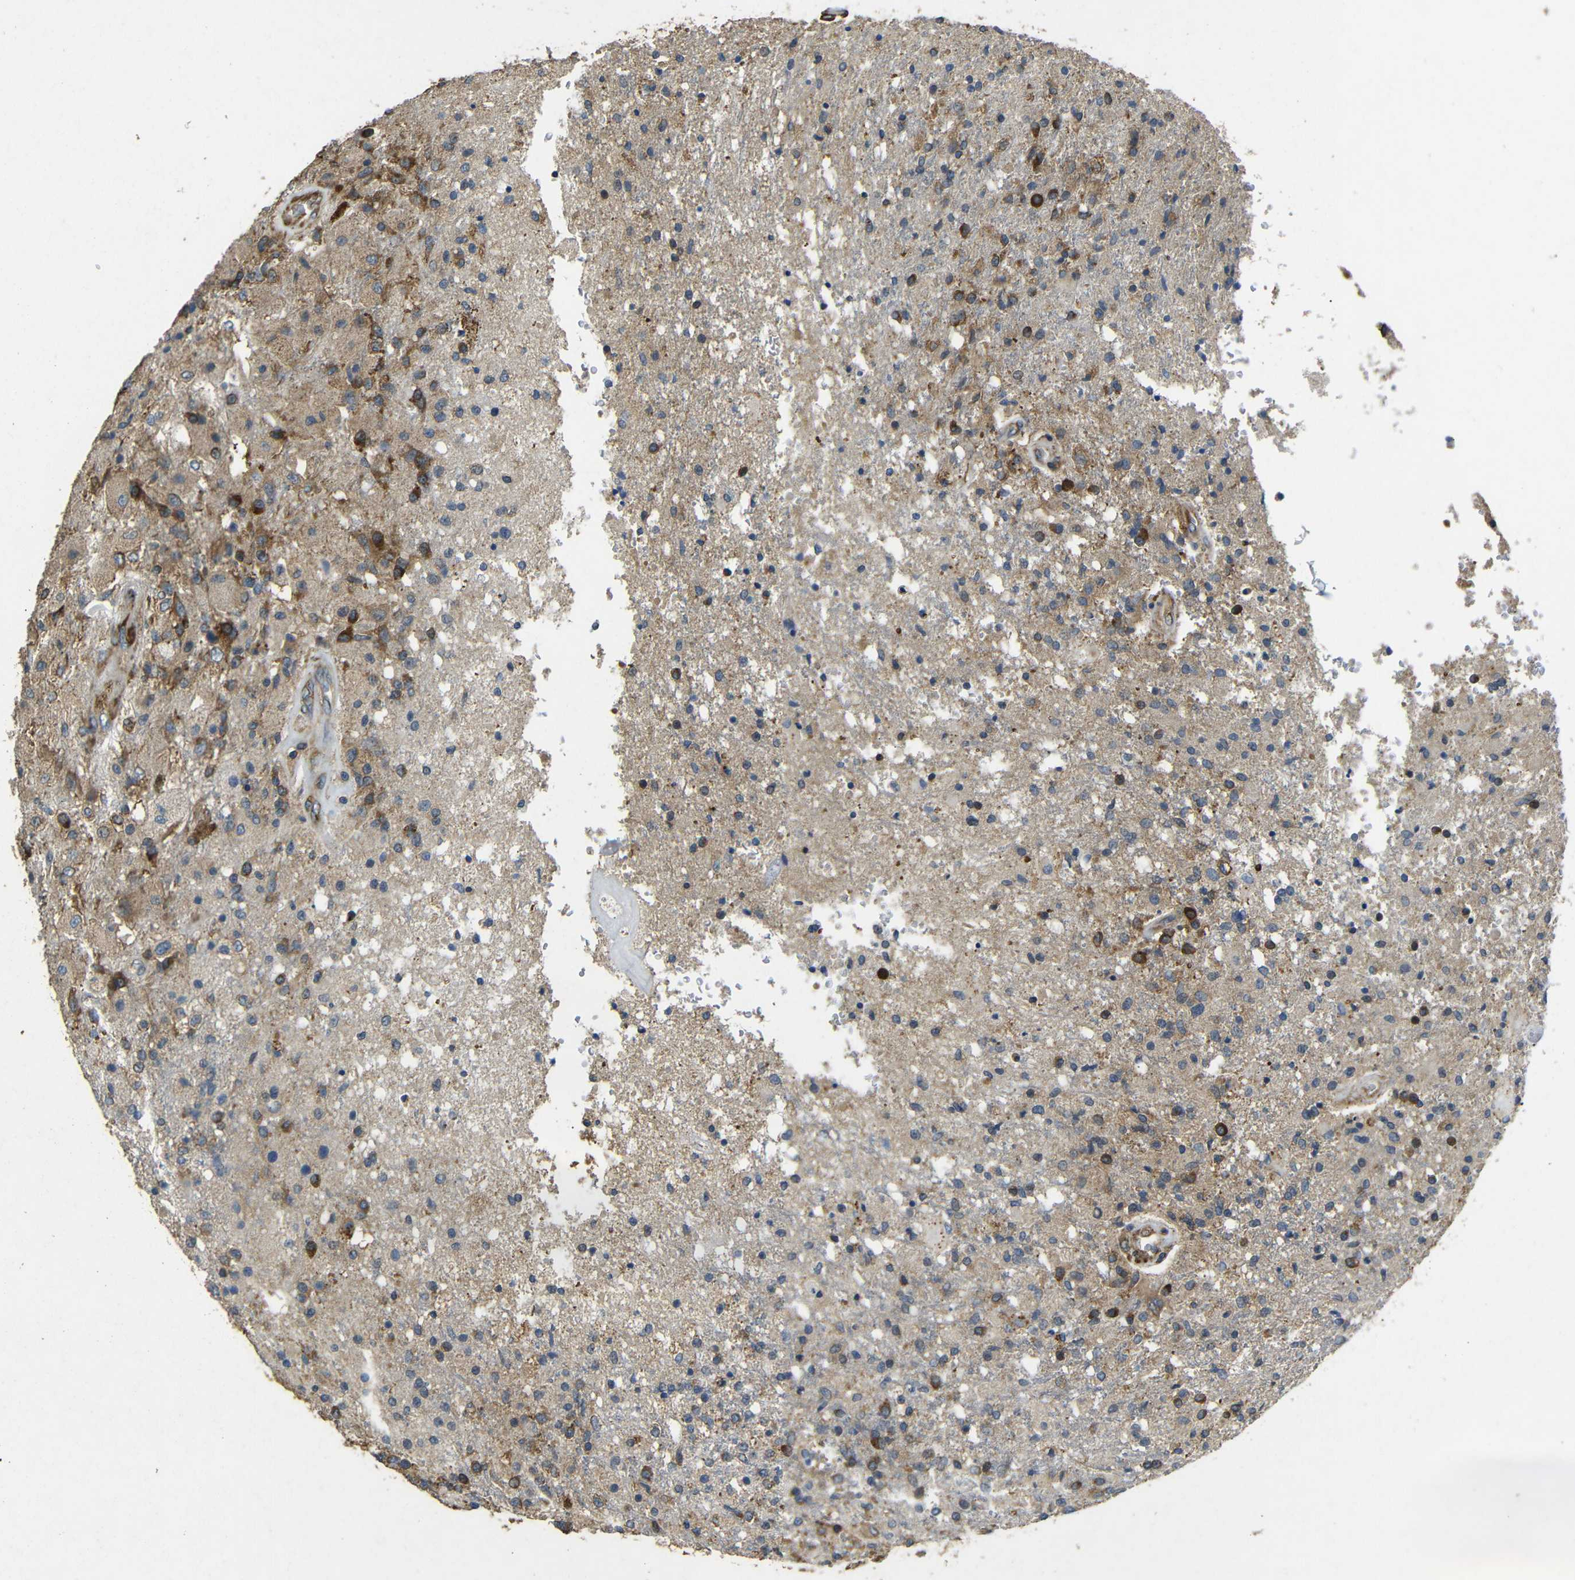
{"staining": {"intensity": "strong", "quantity": "25%-75%", "location": "cytoplasmic/membranous"}, "tissue": "glioma", "cell_type": "Tumor cells", "image_type": "cancer", "snomed": [{"axis": "morphology", "description": "Normal tissue, NOS"}, {"axis": "morphology", "description": "Glioma, malignant, High grade"}, {"axis": "topography", "description": "Cerebral cortex"}], "caption": "Glioma tissue reveals strong cytoplasmic/membranous positivity in about 25%-75% of tumor cells, visualized by immunohistochemistry. (brown staining indicates protein expression, while blue staining denotes nuclei).", "gene": "BTF3", "patient": {"sex": "male", "age": 77}}